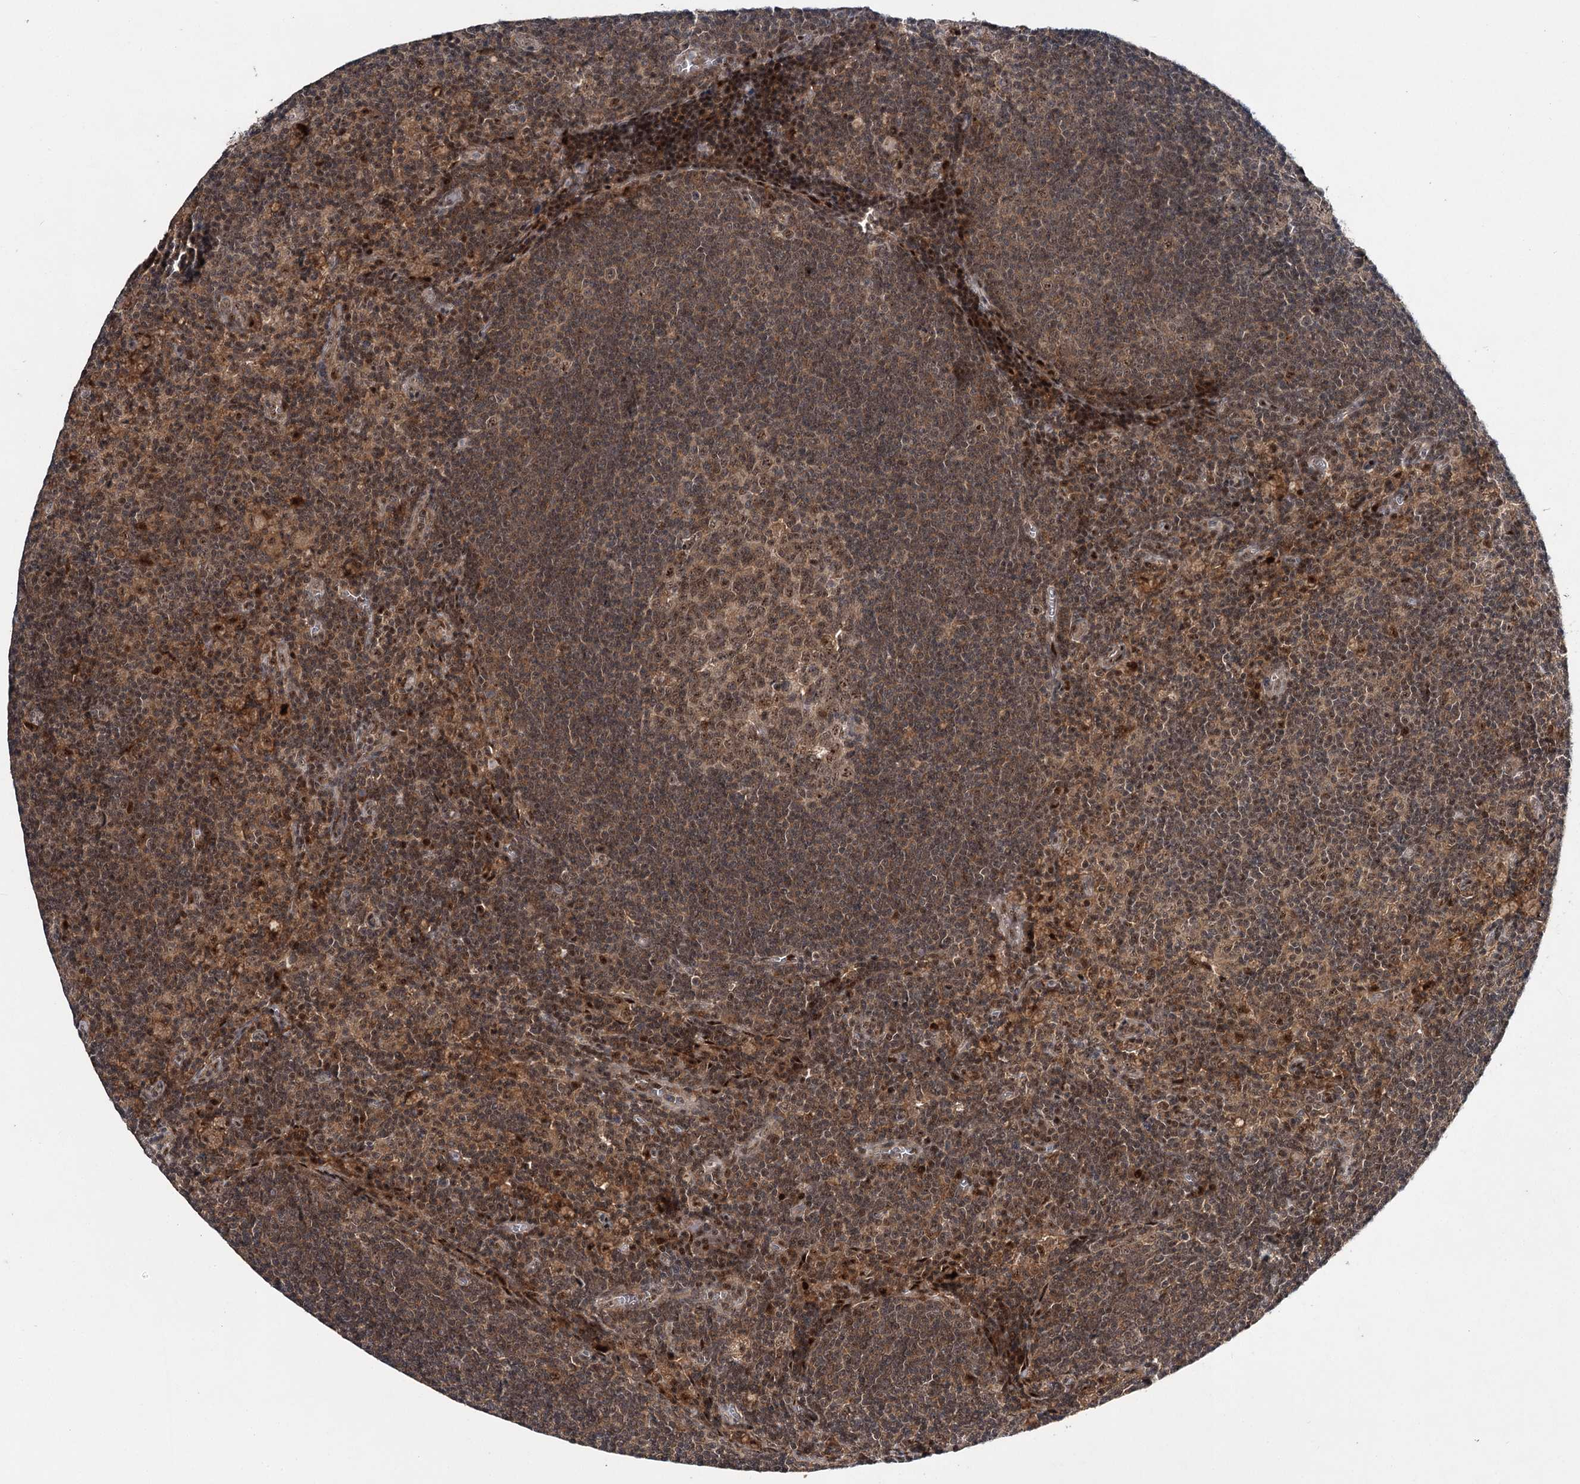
{"staining": {"intensity": "moderate", "quantity": ">75%", "location": "cytoplasmic/membranous,nuclear"}, "tissue": "lymph node", "cell_type": "Germinal center cells", "image_type": "normal", "snomed": [{"axis": "morphology", "description": "Normal tissue, NOS"}, {"axis": "topography", "description": "Lymph node"}], "caption": "This micrograph demonstrates immunohistochemistry (IHC) staining of benign lymph node, with medium moderate cytoplasmic/membranous,nuclear positivity in approximately >75% of germinal center cells.", "gene": "MKNK2", "patient": {"sex": "male", "age": 69}}